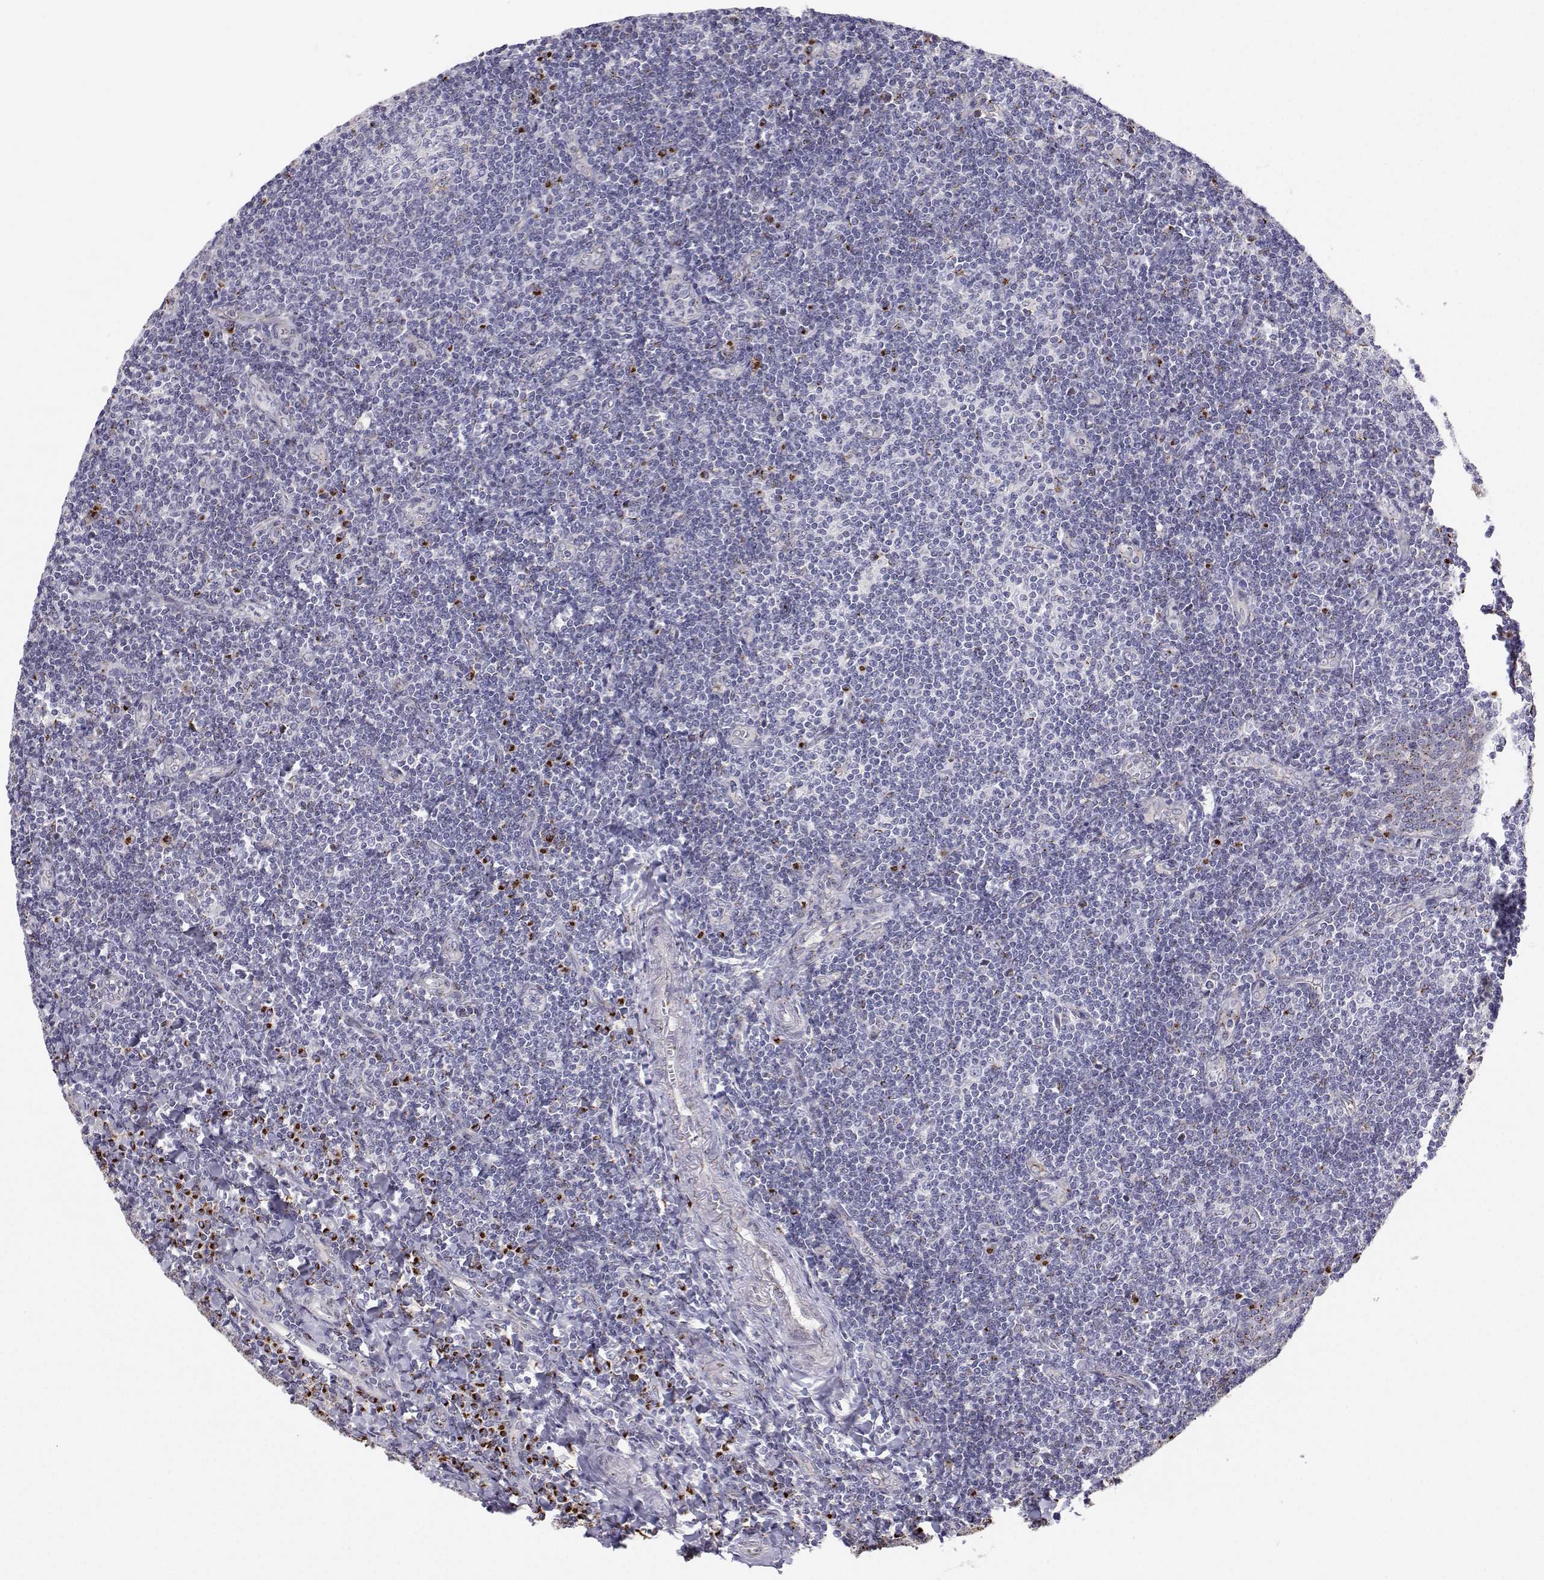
{"staining": {"intensity": "negative", "quantity": "none", "location": "none"}, "tissue": "tonsil", "cell_type": "Germinal center cells", "image_type": "normal", "snomed": [{"axis": "morphology", "description": "Normal tissue, NOS"}, {"axis": "morphology", "description": "Inflammation, NOS"}, {"axis": "topography", "description": "Tonsil"}], "caption": "A photomicrograph of human tonsil is negative for staining in germinal center cells. (Stains: DAB immunohistochemistry with hematoxylin counter stain, Microscopy: brightfield microscopy at high magnification).", "gene": "STARD13", "patient": {"sex": "female", "age": 31}}